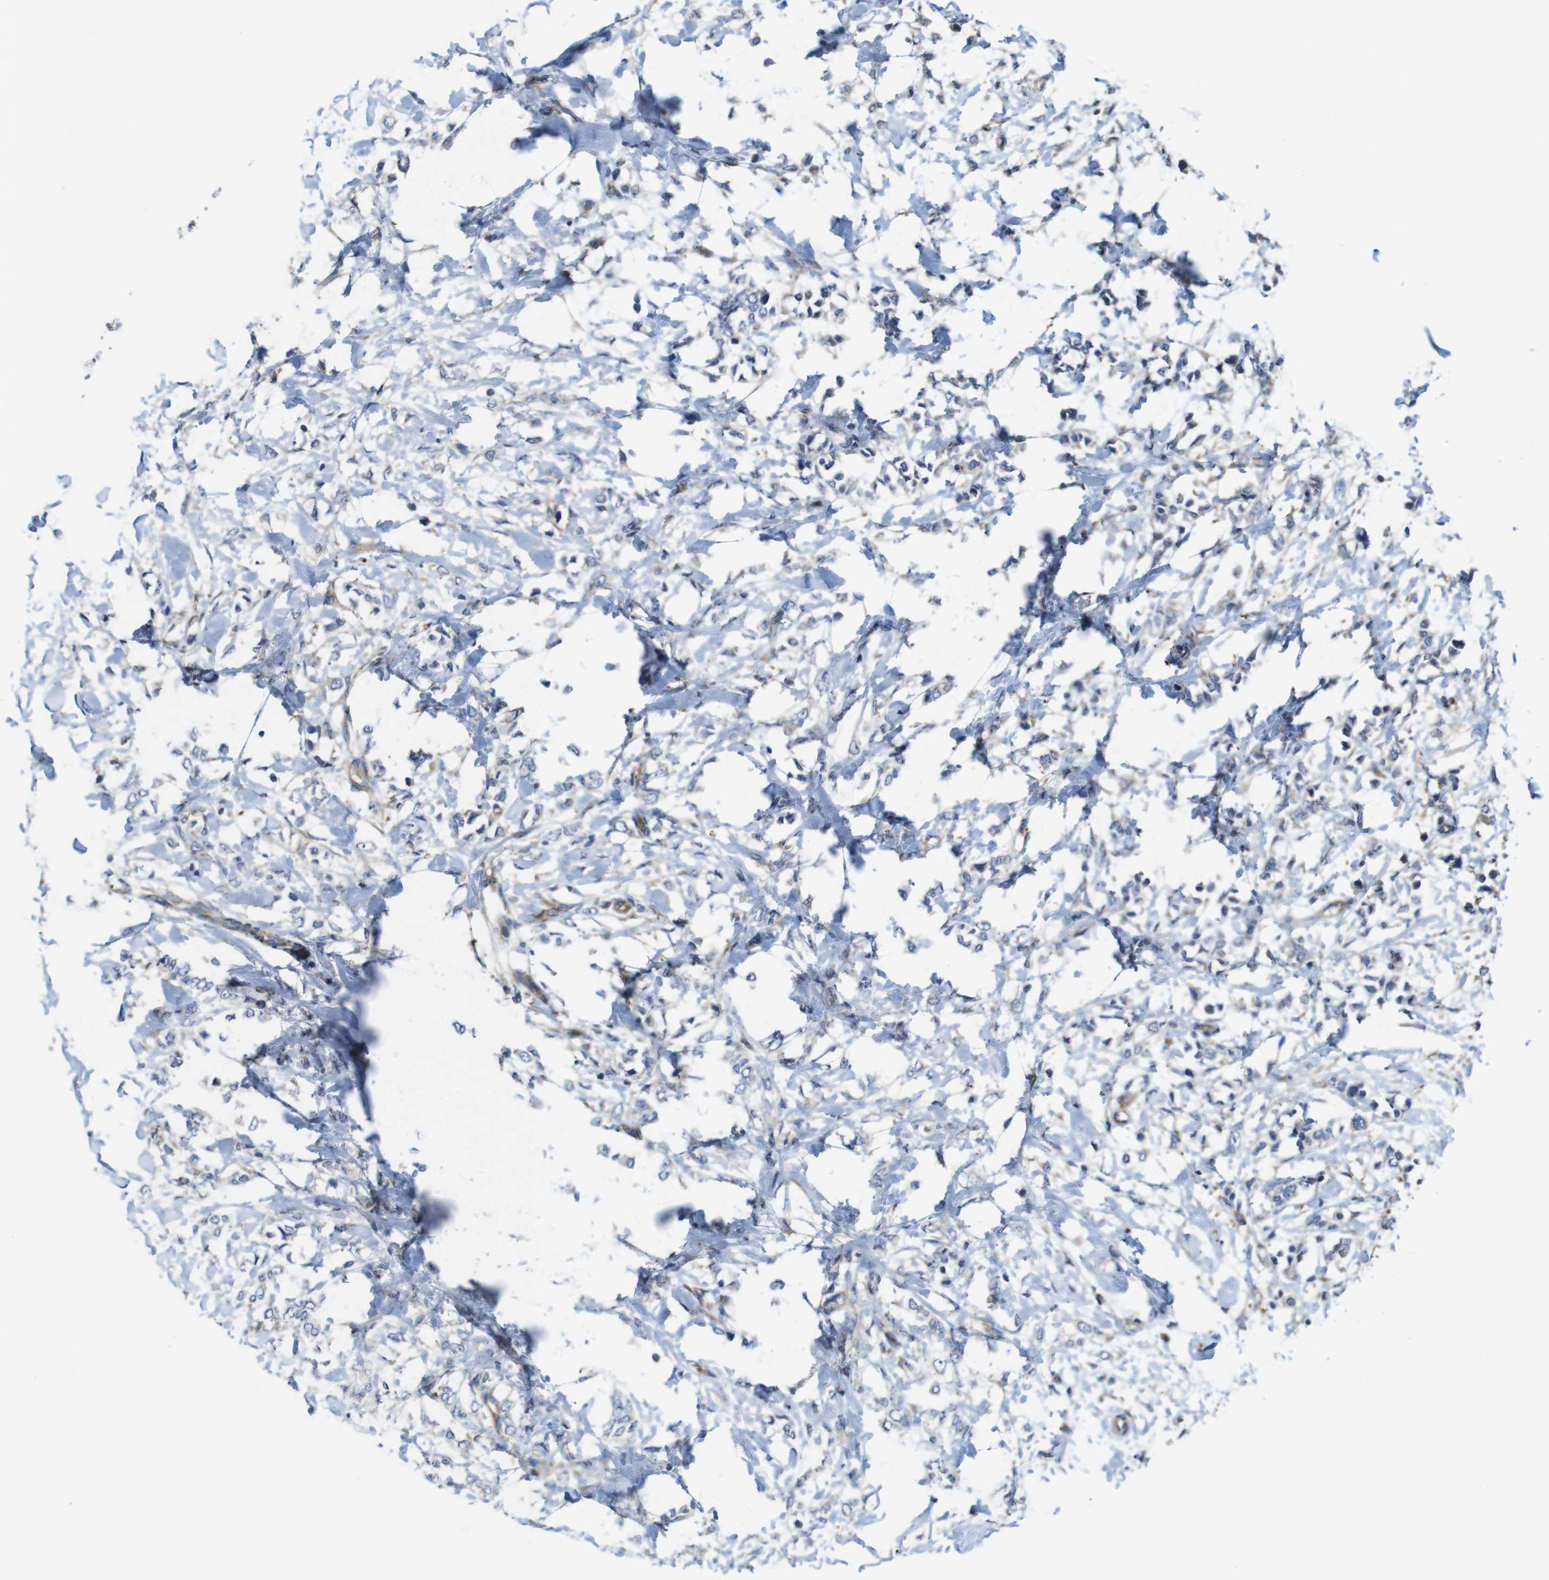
{"staining": {"intensity": "negative", "quantity": "none", "location": "none"}, "tissue": "breast cancer", "cell_type": "Tumor cells", "image_type": "cancer", "snomed": [{"axis": "morphology", "description": "Lobular carcinoma, in situ"}, {"axis": "morphology", "description": "Lobular carcinoma"}, {"axis": "topography", "description": "Breast"}], "caption": "DAB (3,3'-diaminobenzidine) immunohistochemical staining of breast cancer (lobular carcinoma in situ) shows no significant expression in tumor cells.", "gene": "PCOLCE2", "patient": {"sex": "female", "age": 41}}